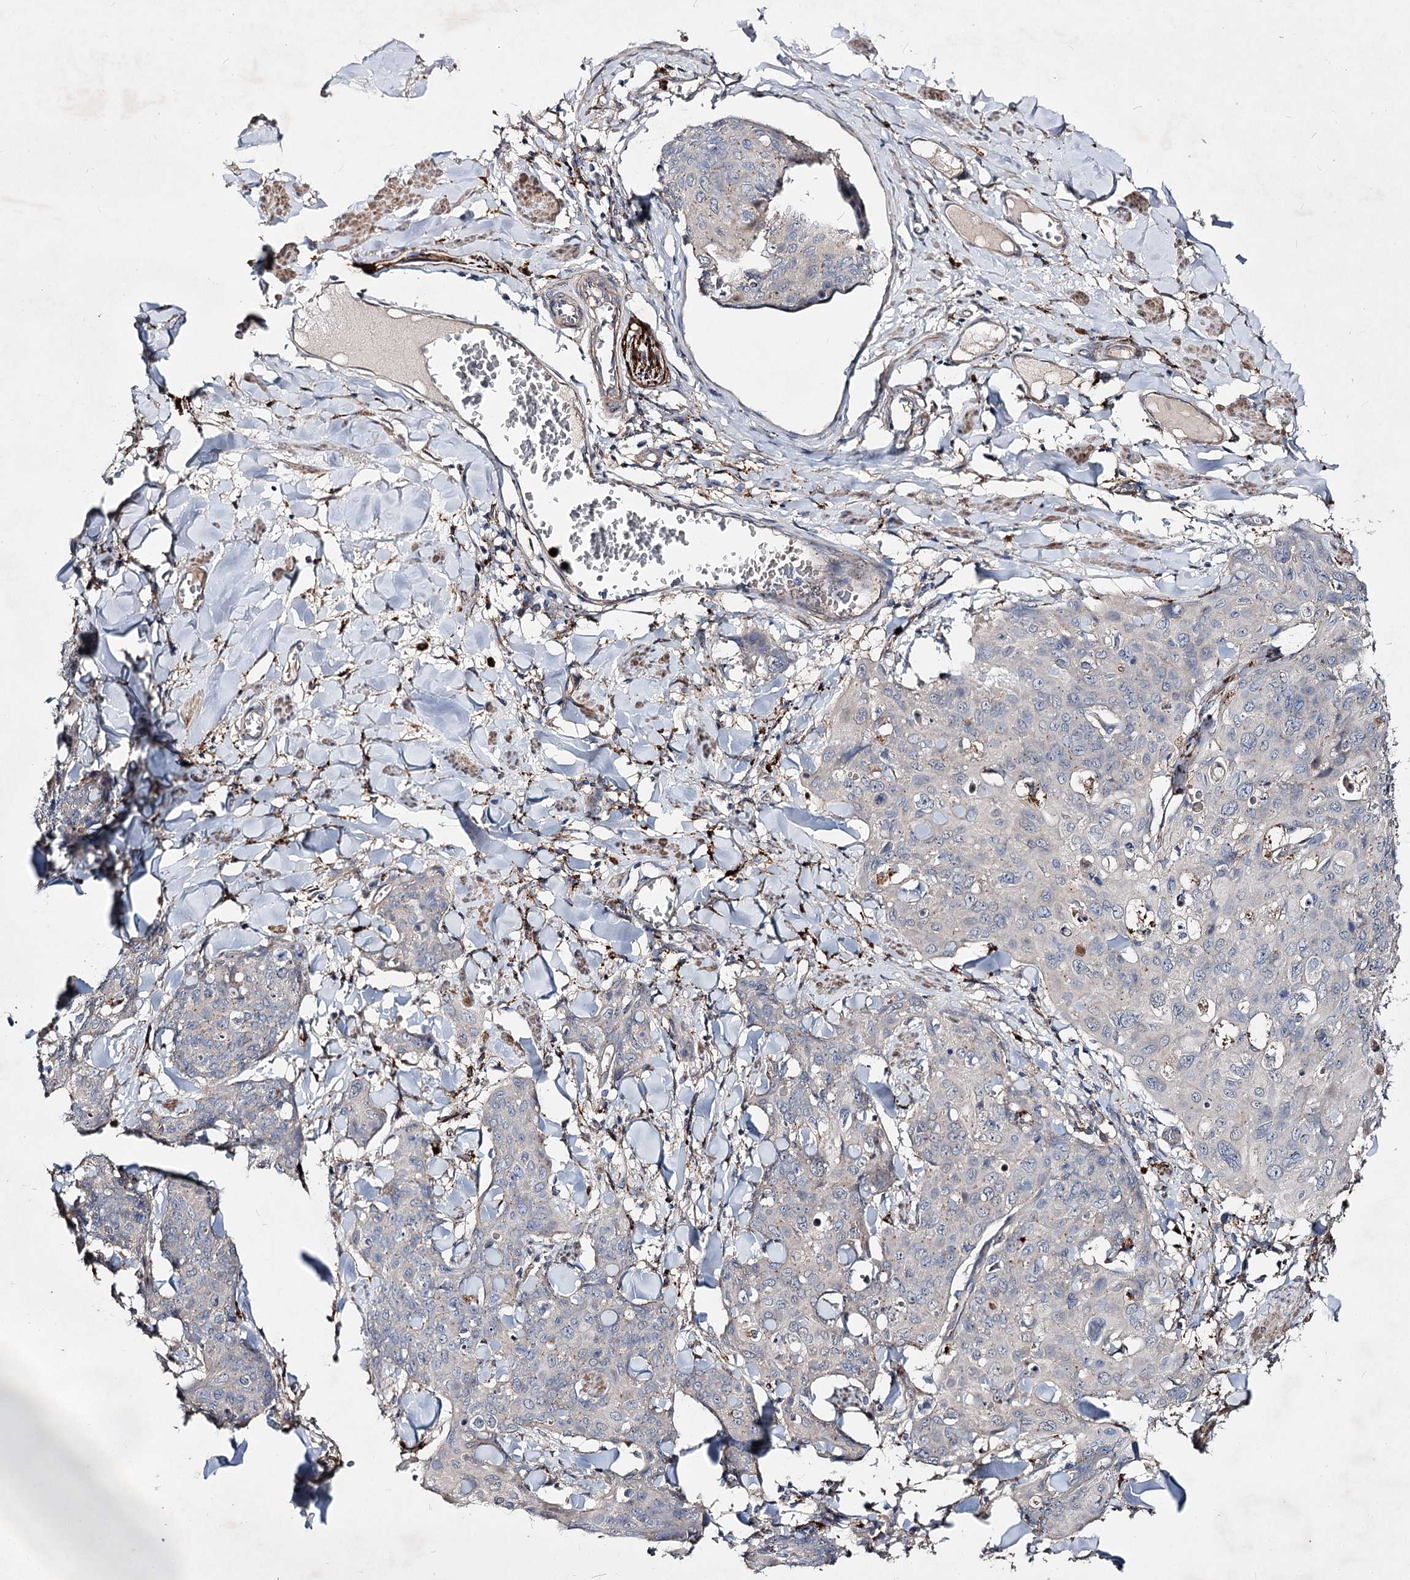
{"staining": {"intensity": "negative", "quantity": "none", "location": "none"}, "tissue": "skin cancer", "cell_type": "Tumor cells", "image_type": "cancer", "snomed": [{"axis": "morphology", "description": "Squamous cell carcinoma, NOS"}, {"axis": "topography", "description": "Skin"}, {"axis": "topography", "description": "Vulva"}], "caption": "A photomicrograph of skin cancer stained for a protein displays no brown staining in tumor cells.", "gene": "MINDY3", "patient": {"sex": "female", "age": 85}}